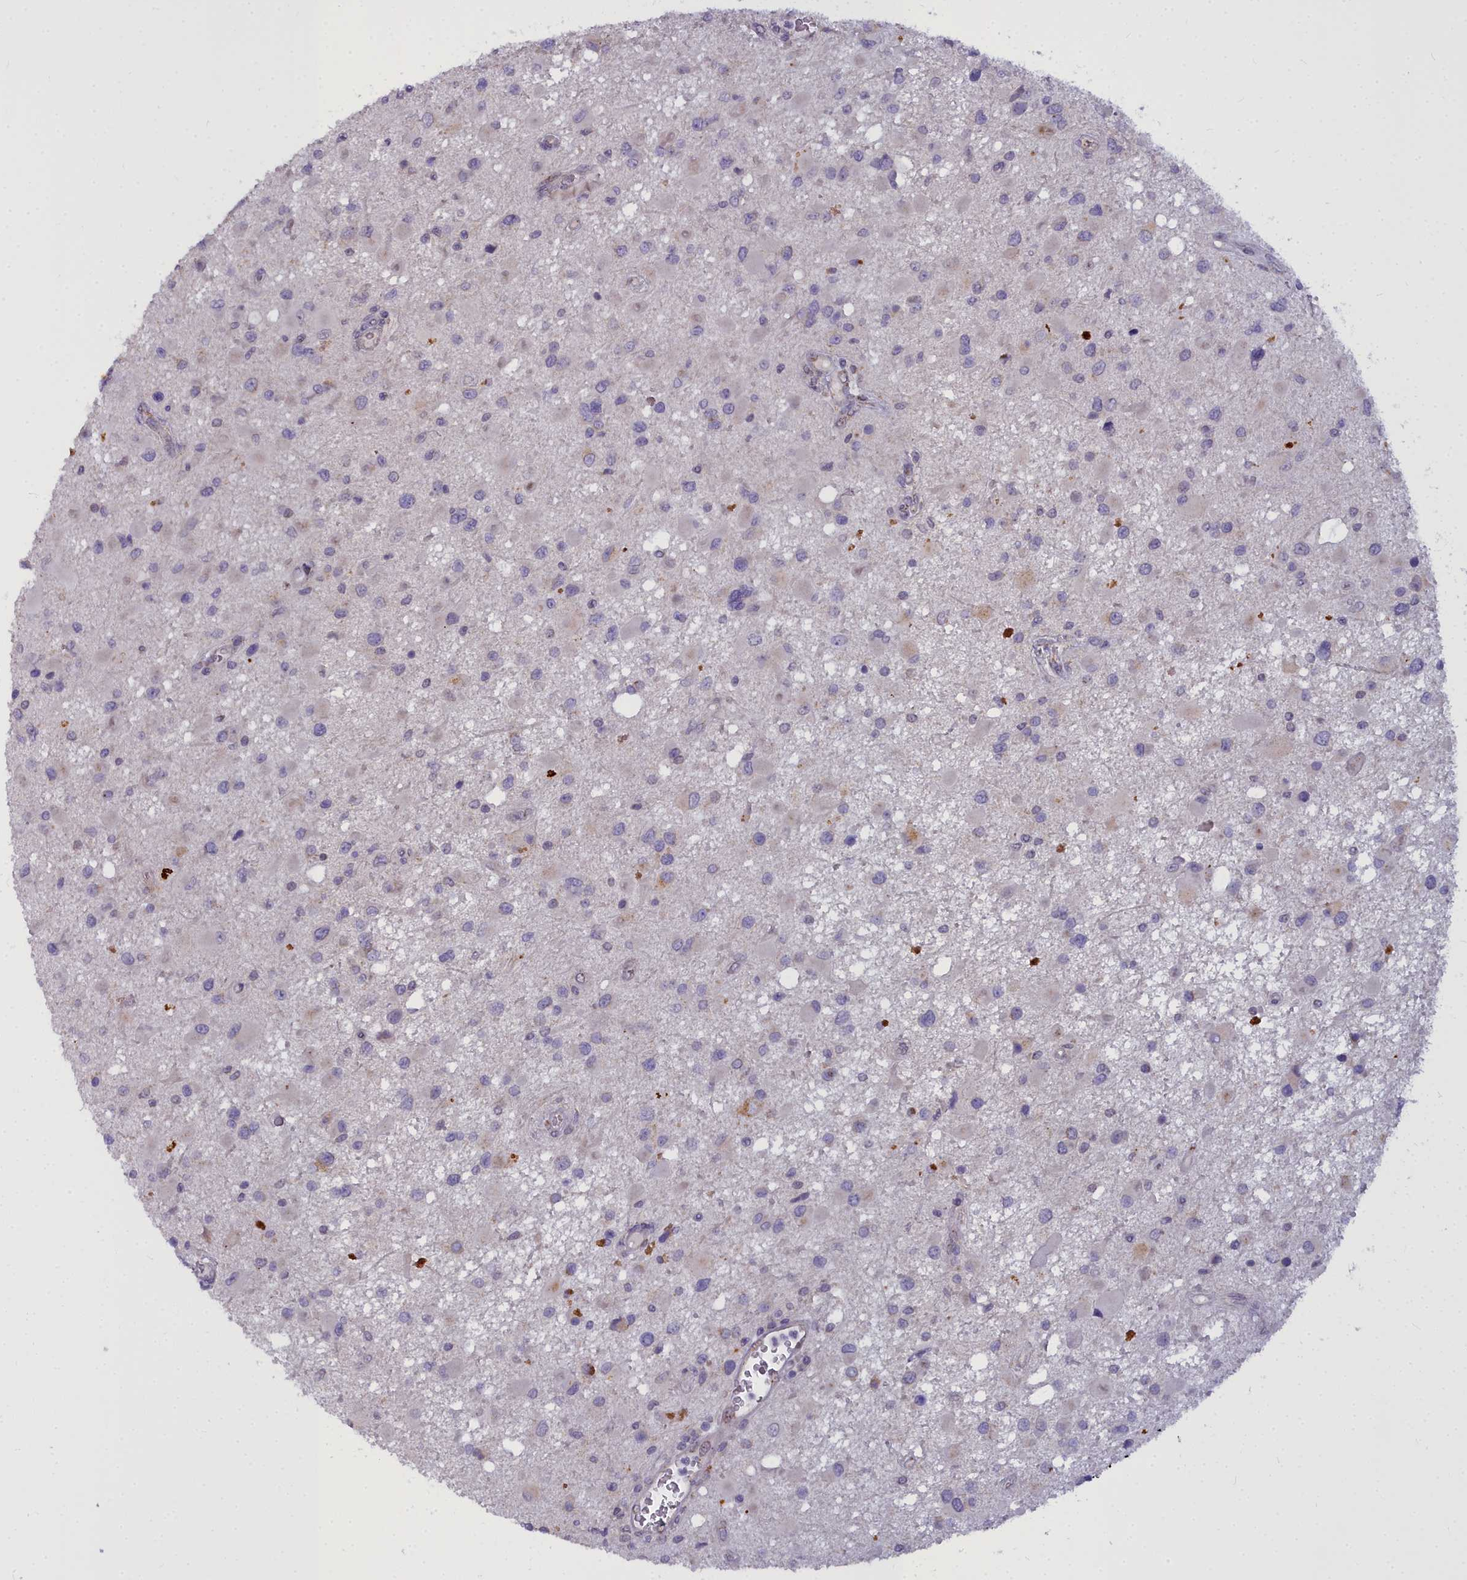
{"staining": {"intensity": "negative", "quantity": "none", "location": "none"}, "tissue": "glioma", "cell_type": "Tumor cells", "image_type": "cancer", "snomed": [{"axis": "morphology", "description": "Glioma, malignant, High grade"}, {"axis": "topography", "description": "Brain"}], "caption": "DAB immunohistochemical staining of human glioma demonstrates no significant positivity in tumor cells.", "gene": "WDPCP", "patient": {"sex": "male", "age": 53}}